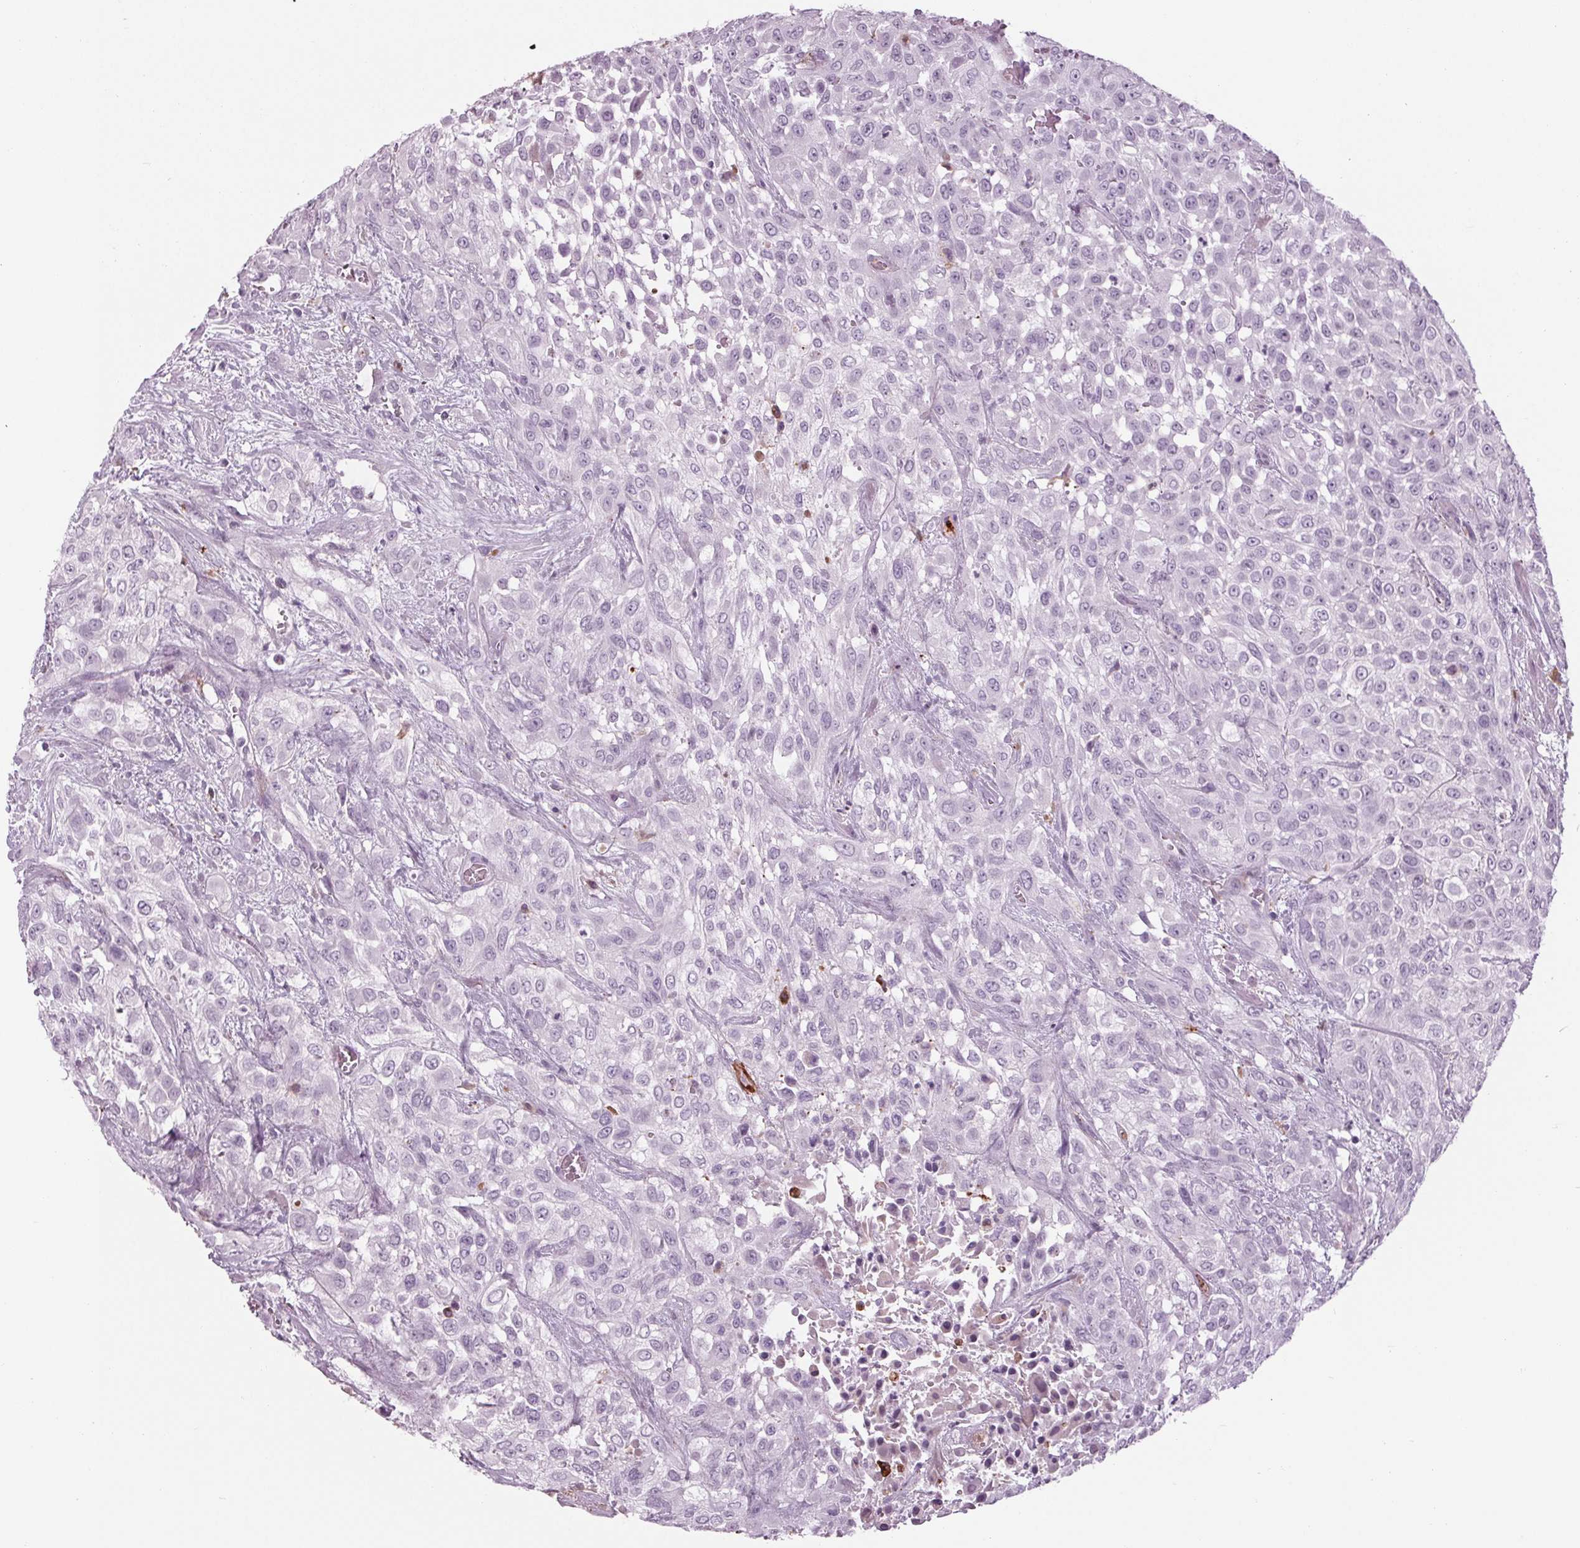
{"staining": {"intensity": "negative", "quantity": "none", "location": "none"}, "tissue": "urothelial cancer", "cell_type": "Tumor cells", "image_type": "cancer", "snomed": [{"axis": "morphology", "description": "Urothelial carcinoma, High grade"}, {"axis": "topography", "description": "Urinary bladder"}], "caption": "High power microscopy micrograph of an immunohistochemistry (IHC) photomicrograph of urothelial carcinoma (high-grade), revealing no significant staining in tumor cells.", "gene": "CYP3A43", "patient": {"sex": "male", "age": 57}}